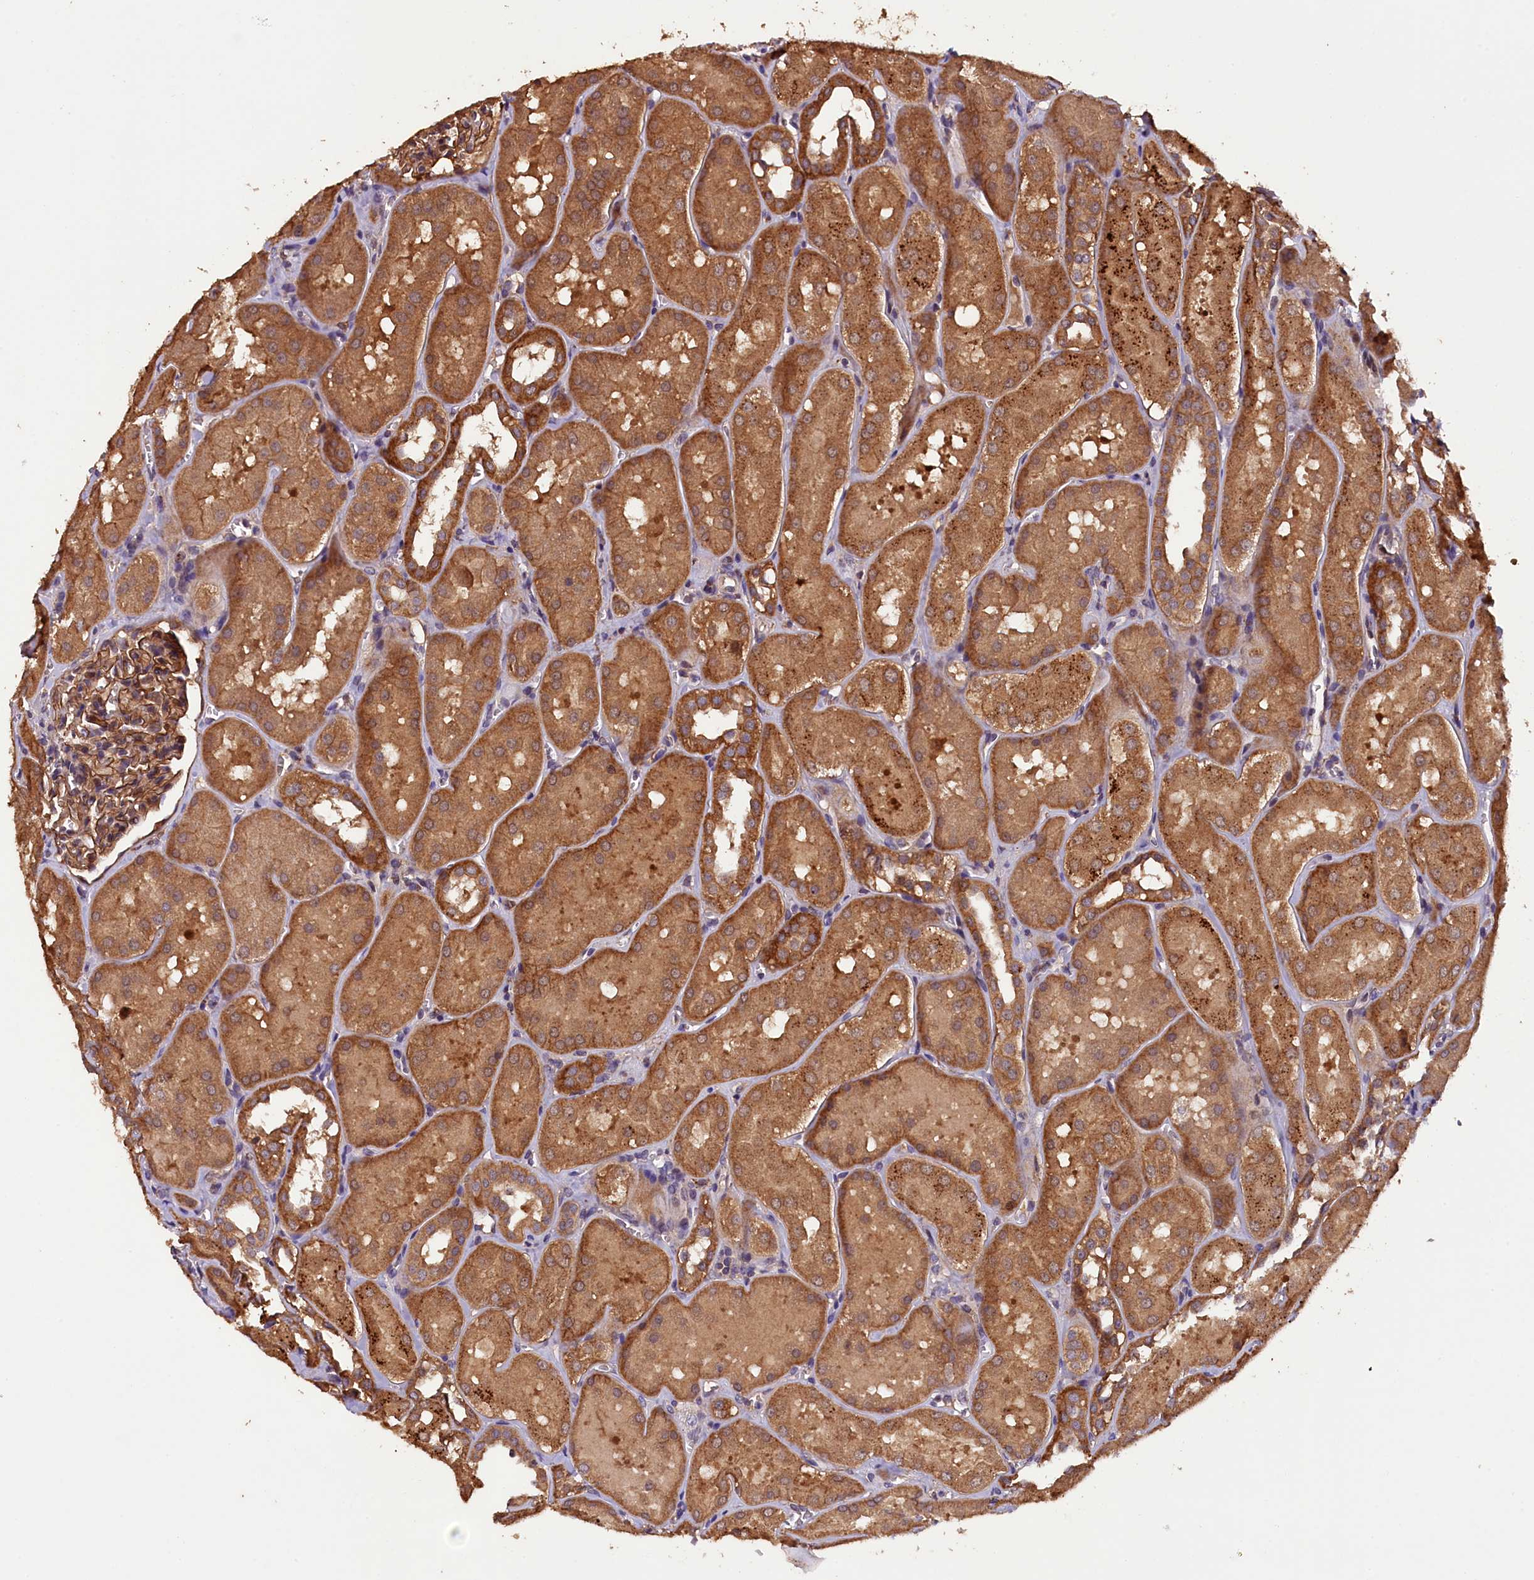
{"staining": {"intensity": "moderate", "quantity": ">75%", "location": "cytoplasmic/membranous"}, "tissue": "kidney", "cell_type": "Cells in glomeruli", "image_type": "normal", "snomed": [{"axis": "morphology", "description": "Normal tissue, NOS"}, {"axis": "topography", "description": "Kidney"}, {"axis": "topography", "description": "Urinary bladder"}], "caption": "Immunohistochemistry (DAB) staining of normal human kidney reveals moderate cytoplasmic/membranous protein positivity in about >75% of cells in glomeruli. The protein is stained brown, and the nuclei are stained in blue (DAB (3,3'-diaminobenzidine) IHC with brightfield microscopy, high magnification).", "gene": "PLXNB1", "patient": {"sex": "male", "age": 16}}